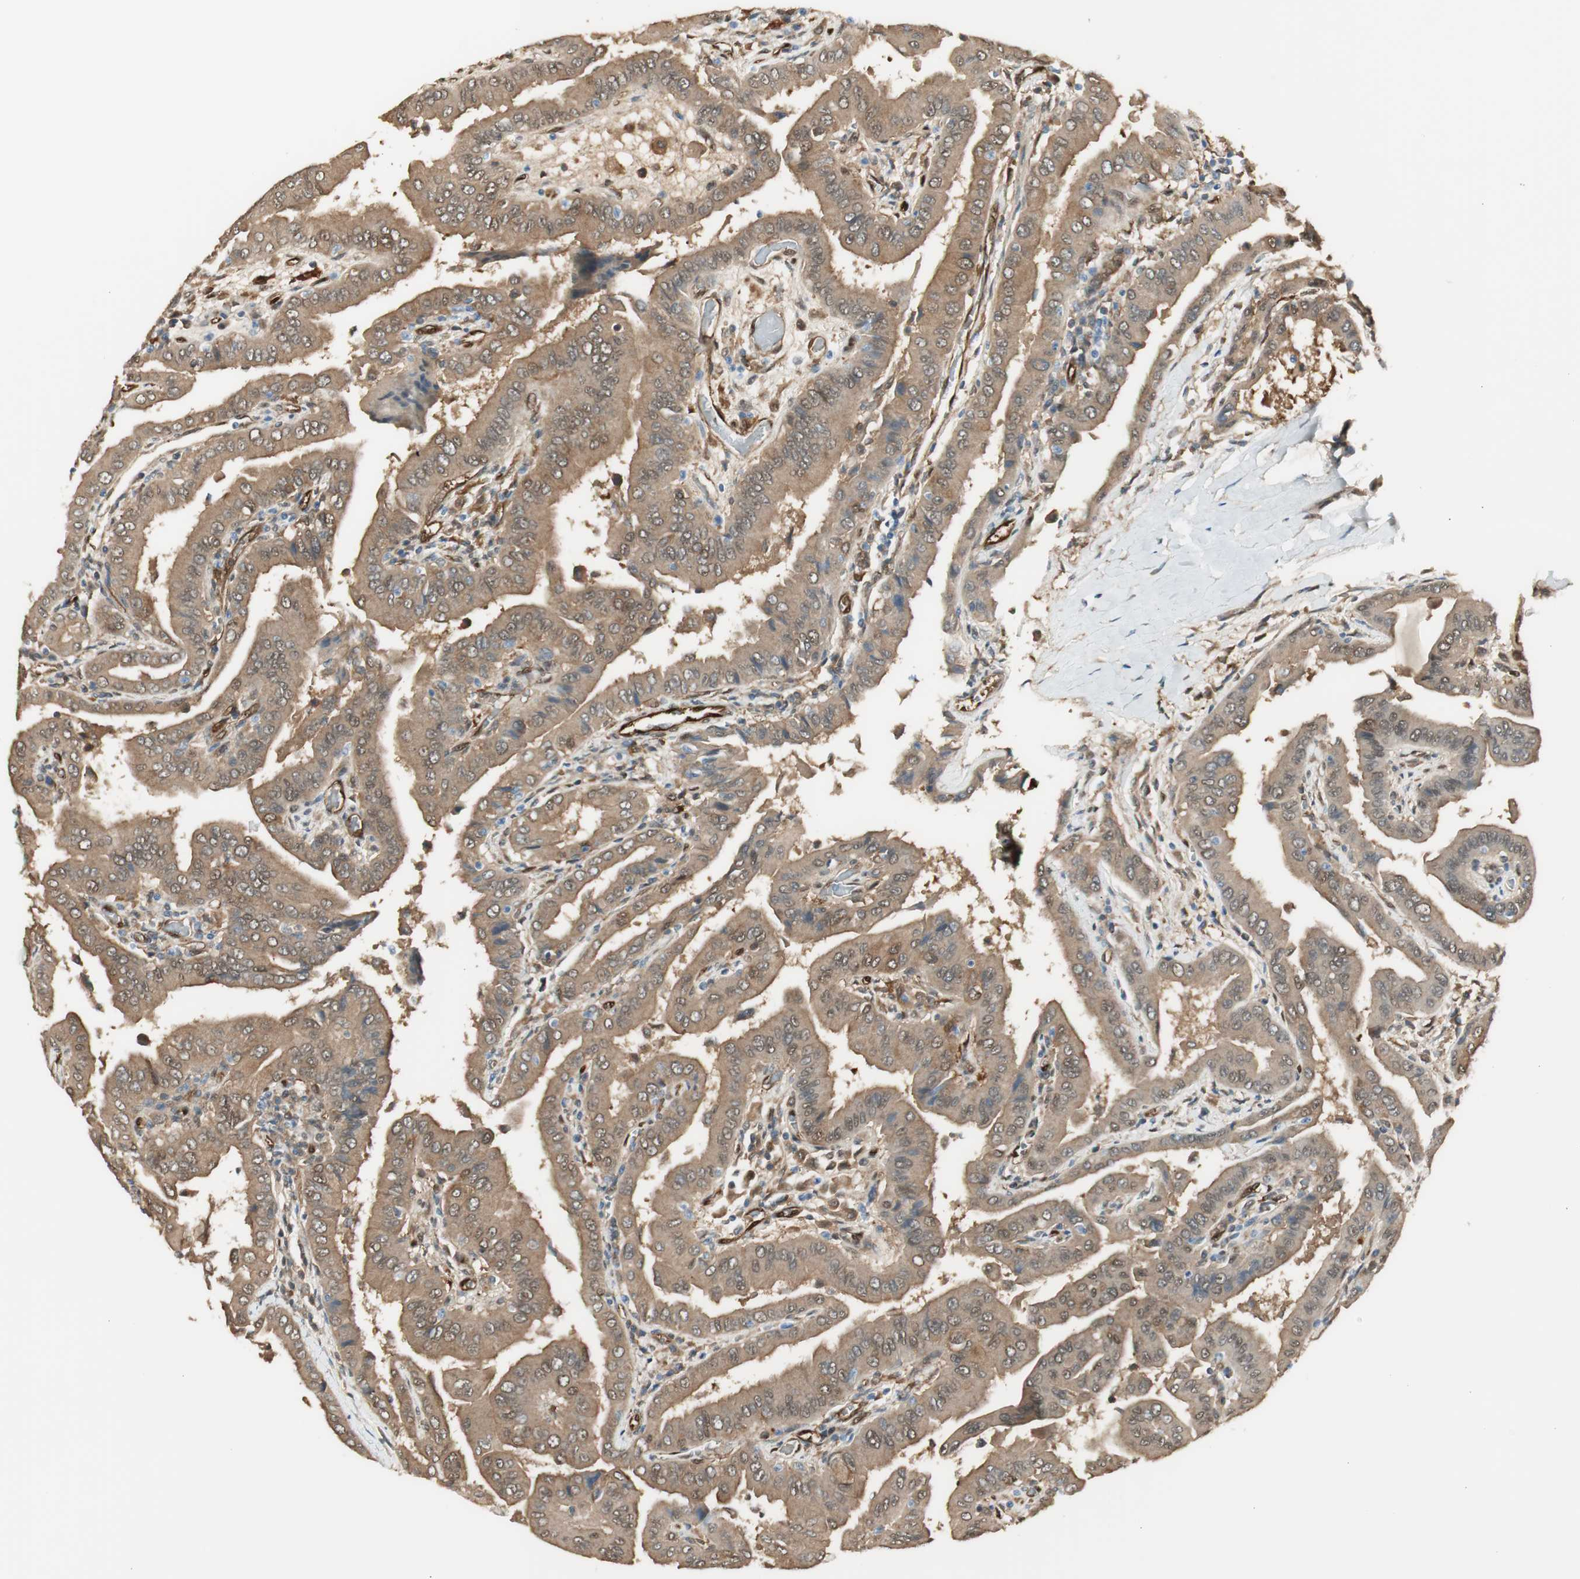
{"staining": {"intensity": "moderate", "quantity": ">75%", "location": "cytoplasmic/membranous"}, "tissue": "thyroid cancer", "cell_type": "Tumor cells", "image_type": "cancer", "snomed": [{"axis": "morphology", "description": "Papillary adenocarcinoma, NOS"}, {"axis": "topography", "description": "Thyroid gland"}], "caption": "An immunohistochemistry photomicrograph of tumor tissue is shown. Protein staining in brown shows moderate cytoplasmic/membranous positivity in thyroid papillary adenocarcinoma within tumor cells.", "gene": "SERPINB6", "patient": {"sex": "male", "age": 33}}